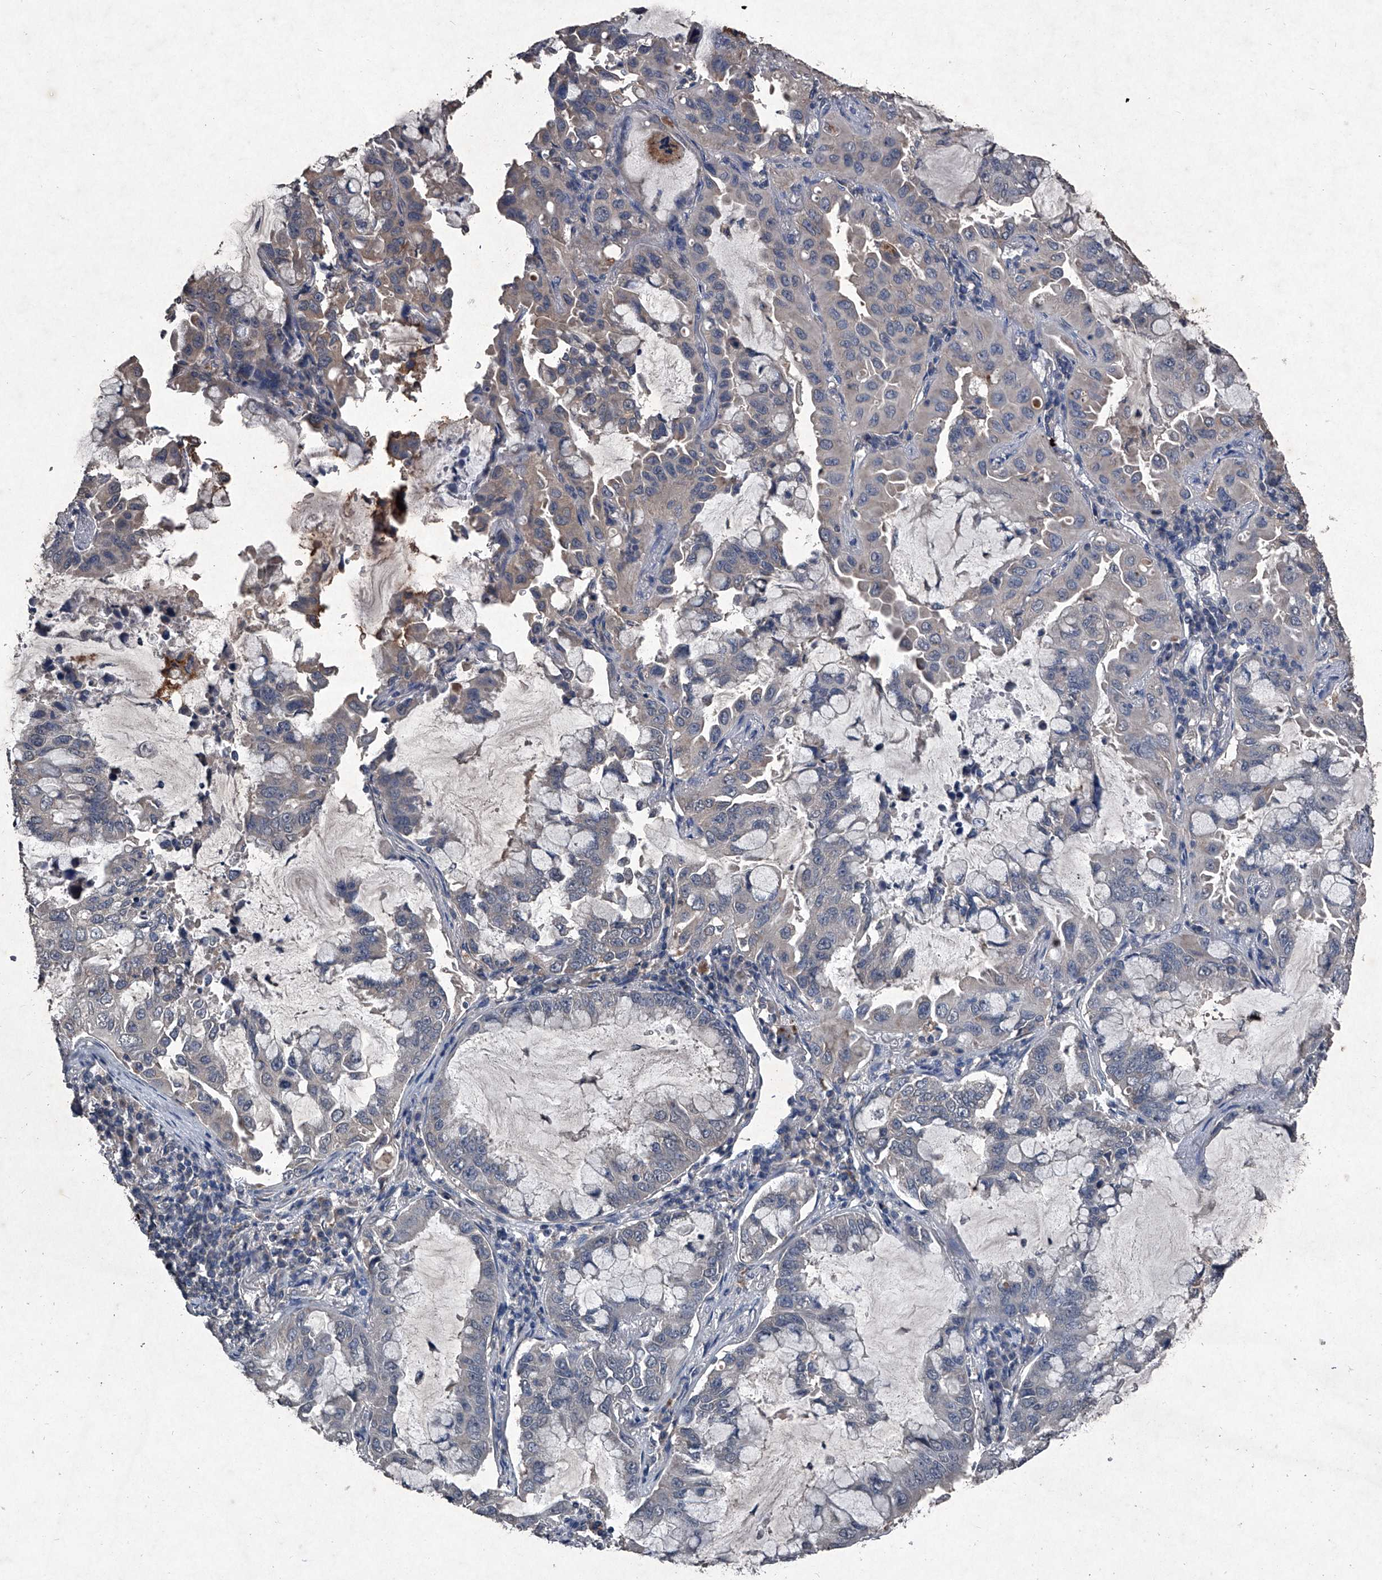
{"staining": {"intensity": "negative", "quantity": "none", "location": "none"}, "tissue": "lung cancer", "cell_type": "Tumor cells", "image_type": "cancer", "snomed": [{"axis": "morphology", "description": "Adenocarcinoma, NOS"}, {"axis": "topography", "description": "Lung"}], "caption": "This is an immunohistochemistry photomicrograph of human adenocarcinoma (lung). There is no staining in tumor cells.", "gene": "MAPKAP1", "patient": {"sex": "male", "age": 64}}